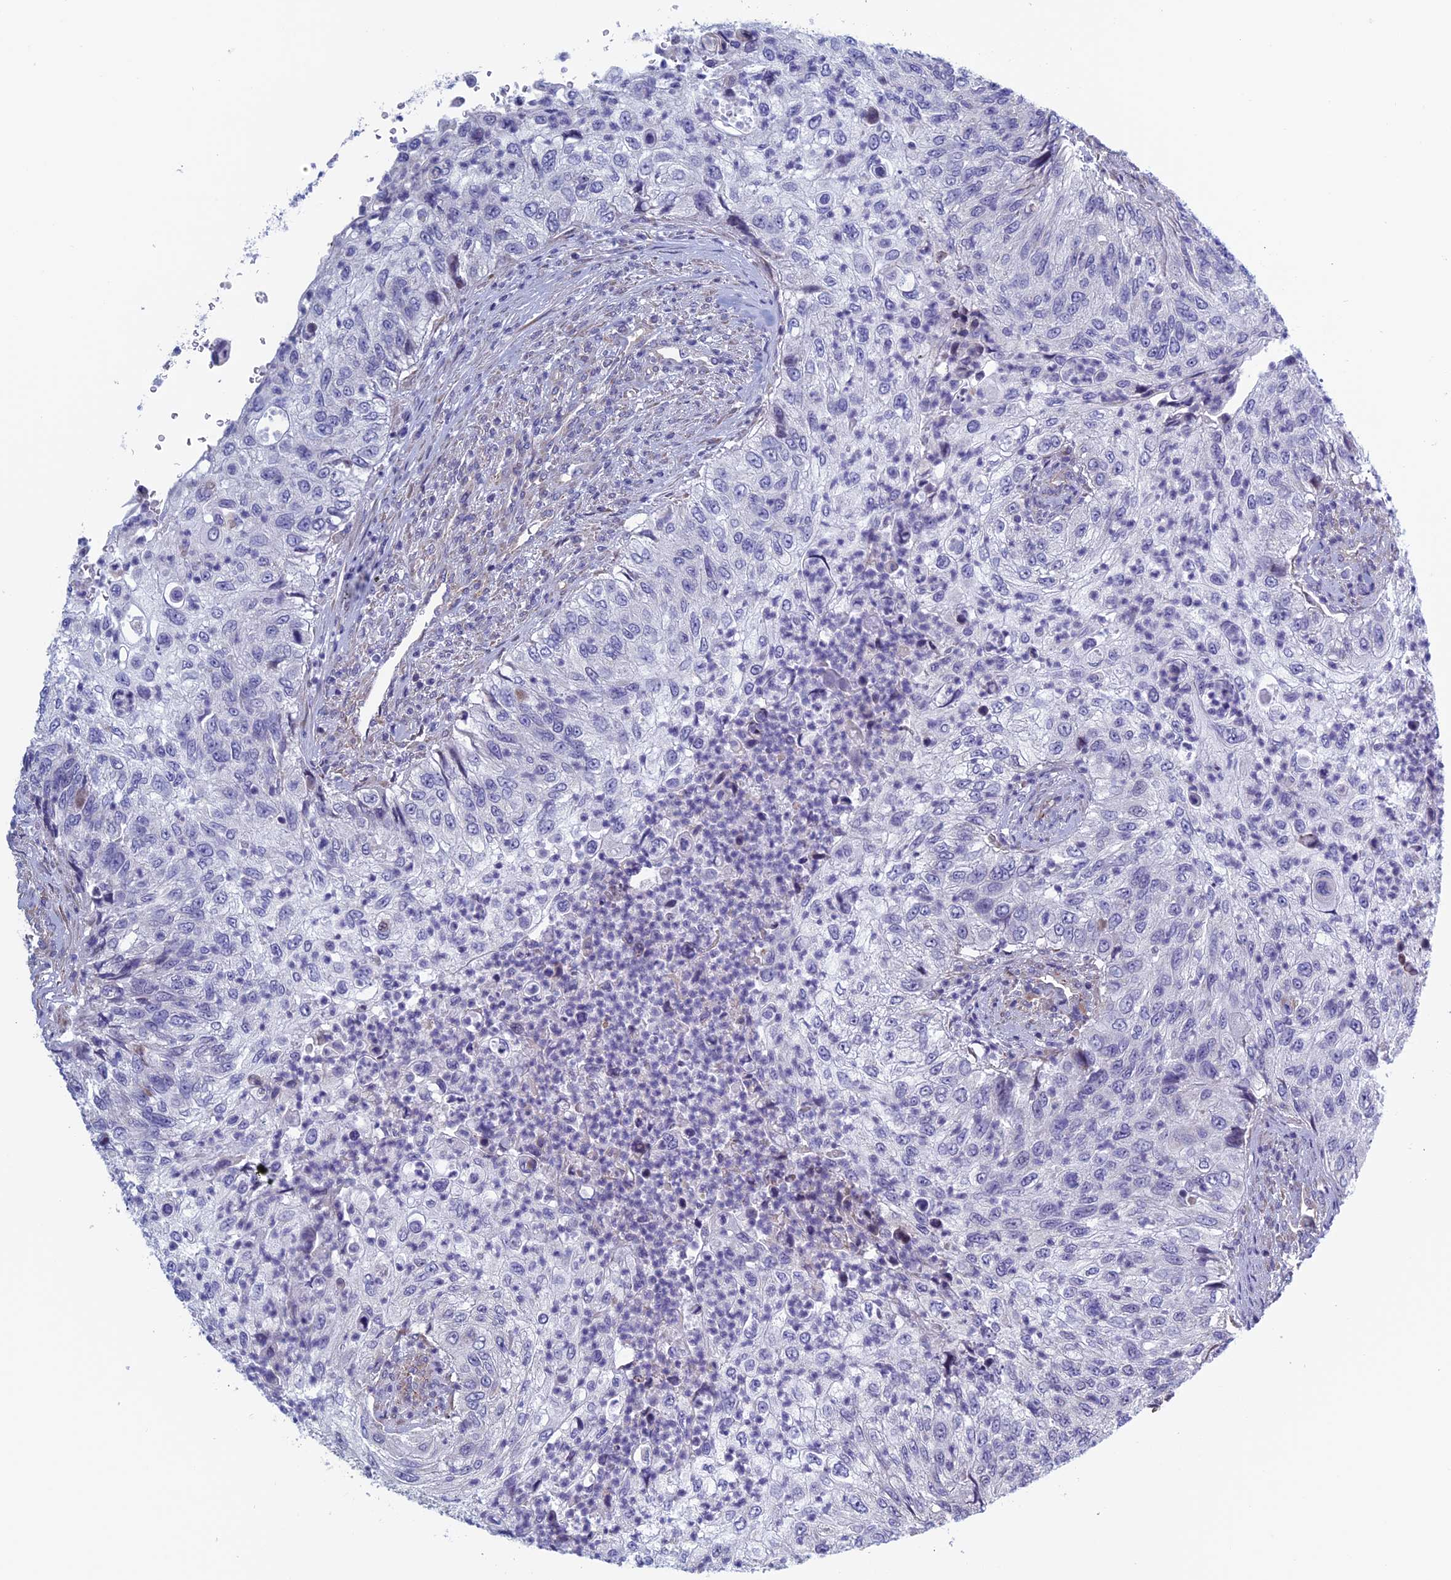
{"staining": {"intensity": "negative", "quantity": "none", "location": "none"}, "tissue": "urothelial cancer", "cell_type": "Tumor cells", "image_type": "cancer", "snomed": [{"axis": "morphology", "description": "Urothelial carcinoma, High grade"}, {"axis": "topography", "description": "Urinary bladder"}], "caption": "Protein analysis of urothelial cancer displays no significant expression in tumor cells.", "gene": "BCL2L10", "patient": {"sex": "female", "age": 60}}